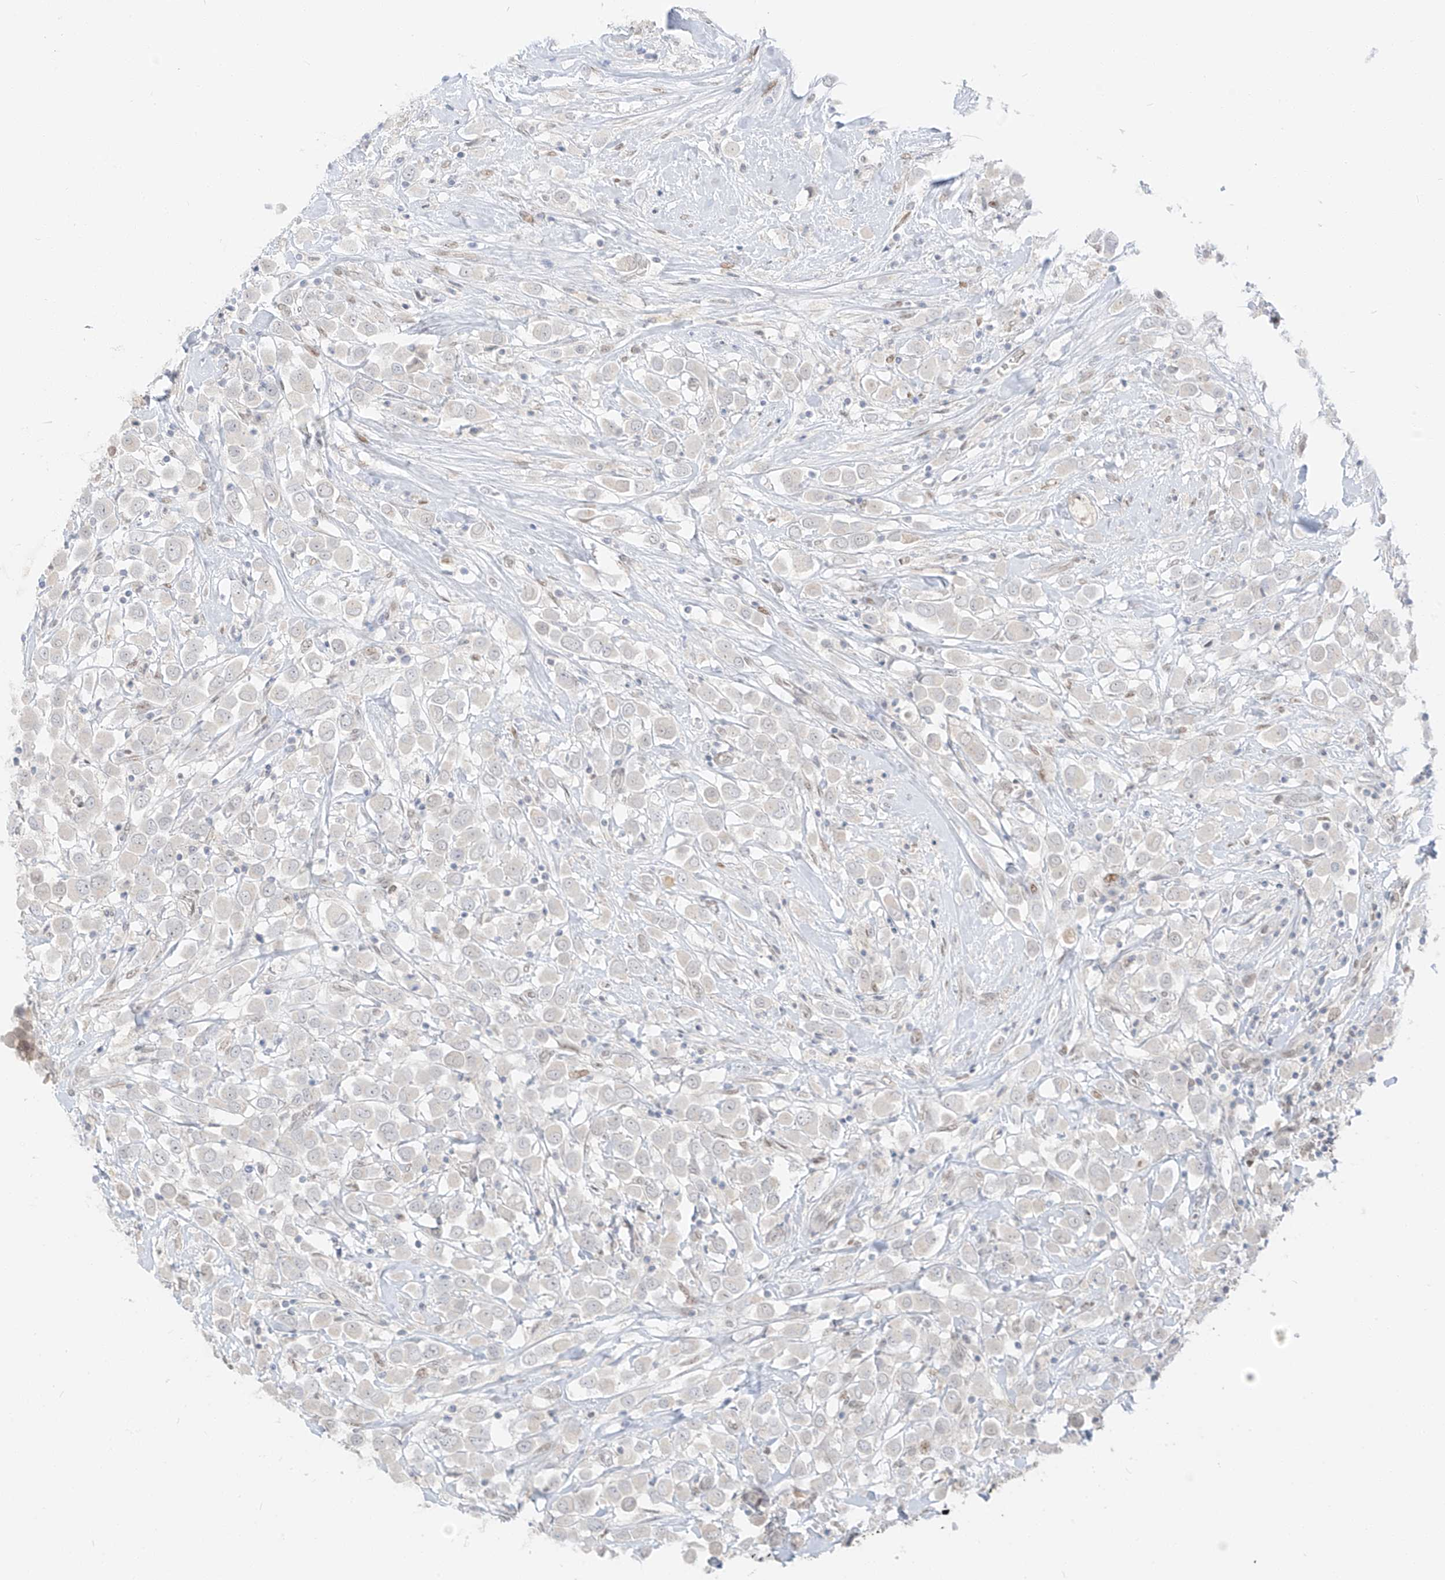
{"staining": {"intensity": "negative", "quantity": "none", "location": "none"}, "tissue": "breast cancer", "cell_type": "Tumor cells", "image_type": "cancer", "snomed": [{"axis": "morphology", "description": "Duct carcinoma"}, {"axis": "topography", "description": "Breast"}], "caption": "Immunohistochemistry (IHC) of human breast cancer exhibits no staining in tumor cells.", "gene": "ZNF774", "patient": {"sex": "female", "age": 61}}